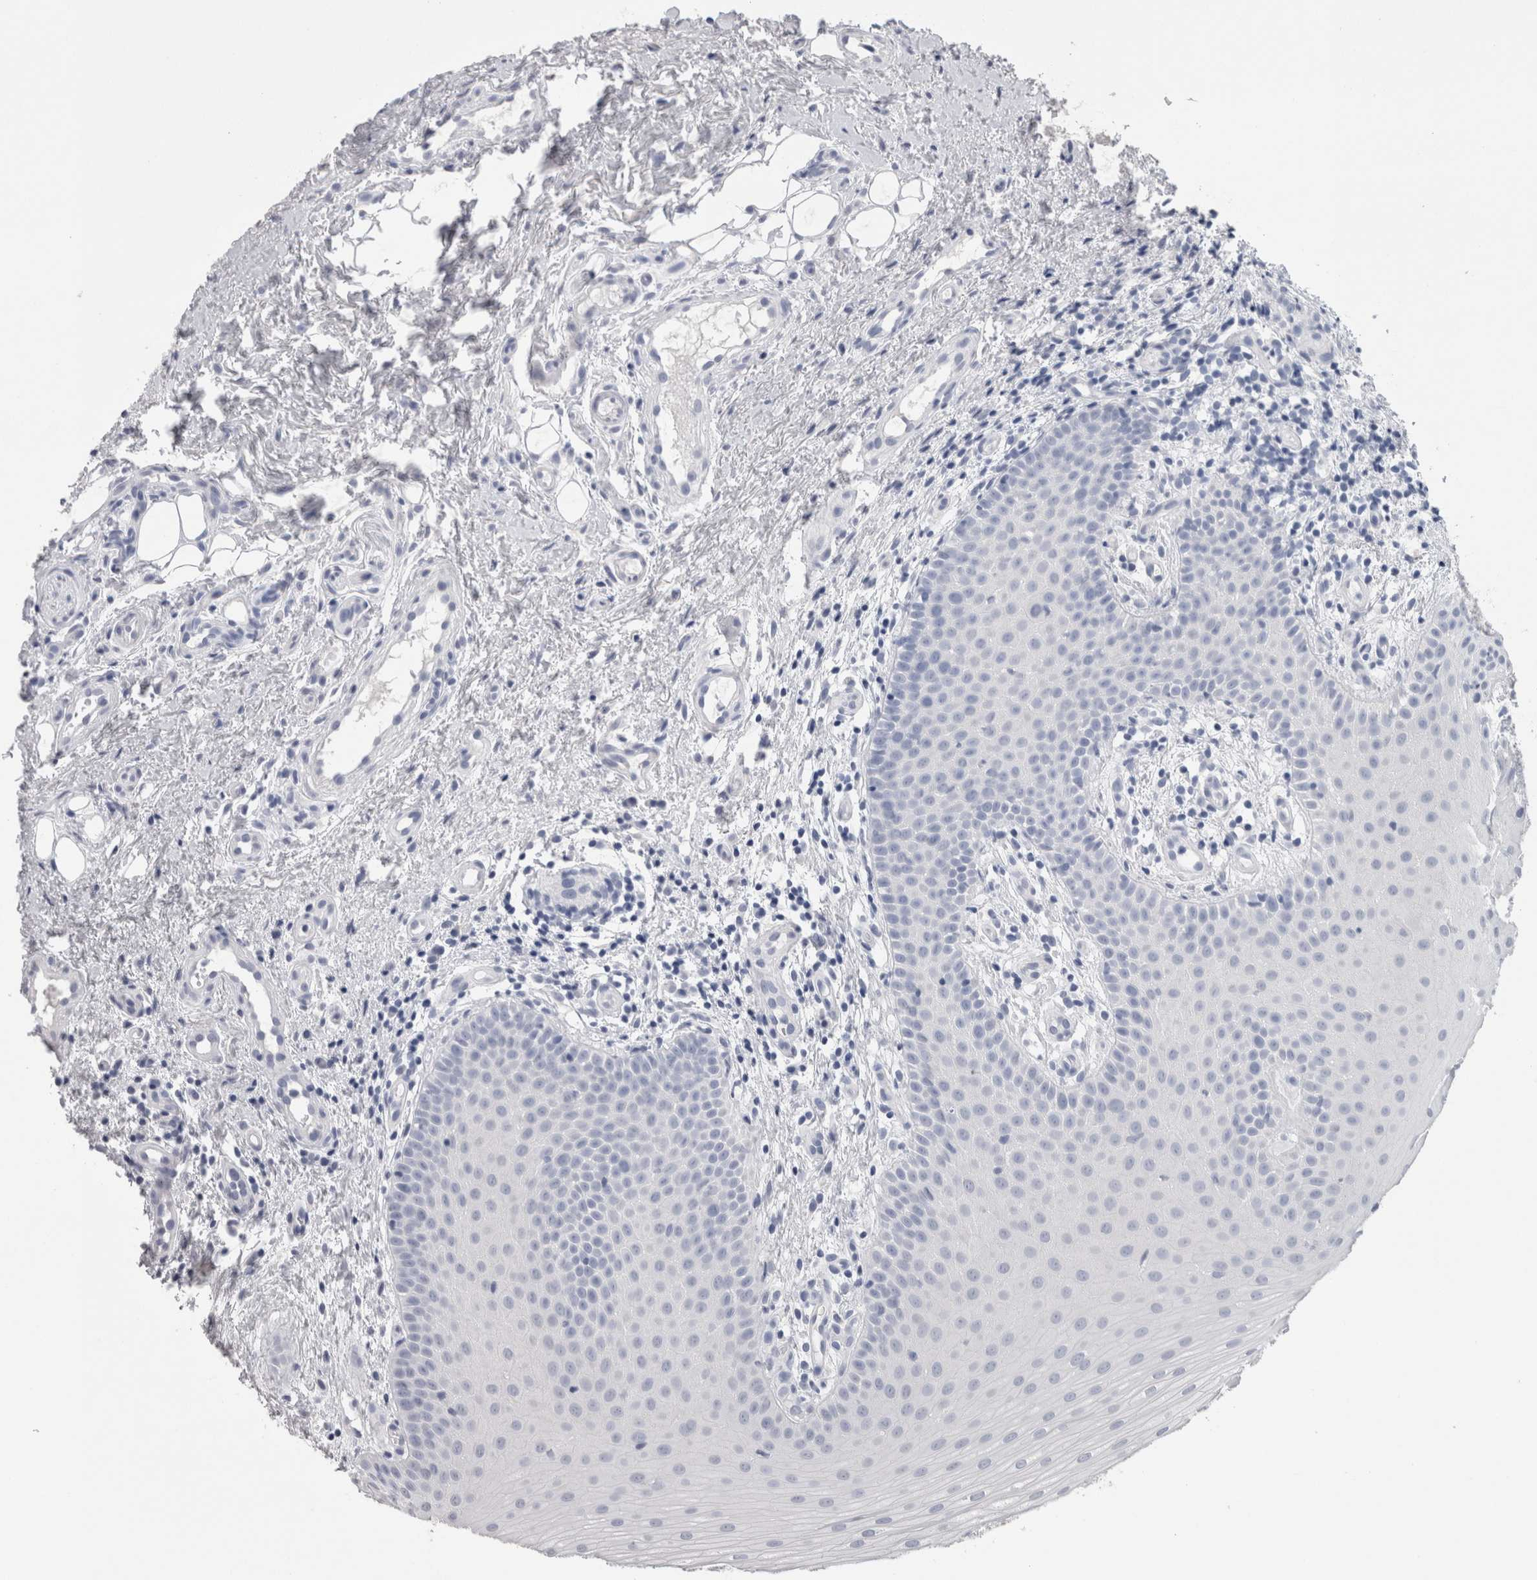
{"staining": {"intensity": "negative", "quantity": "none", "location": "none"}, "tissue": "oral mucosa", "cell_type": "Squamous epithelial cells", "image_type": "normal", "snomed": [{"axis": "morphology", "description": "Normal tissue, NOS"}, {"axis": "topography", "description": "Oral tissue"}], "caption": "The image shows no staining of squamous epithelial cells in unremarkable oral mucosa.", "gene": "CA8", "patient": {"sex": "male", "age": 60}}